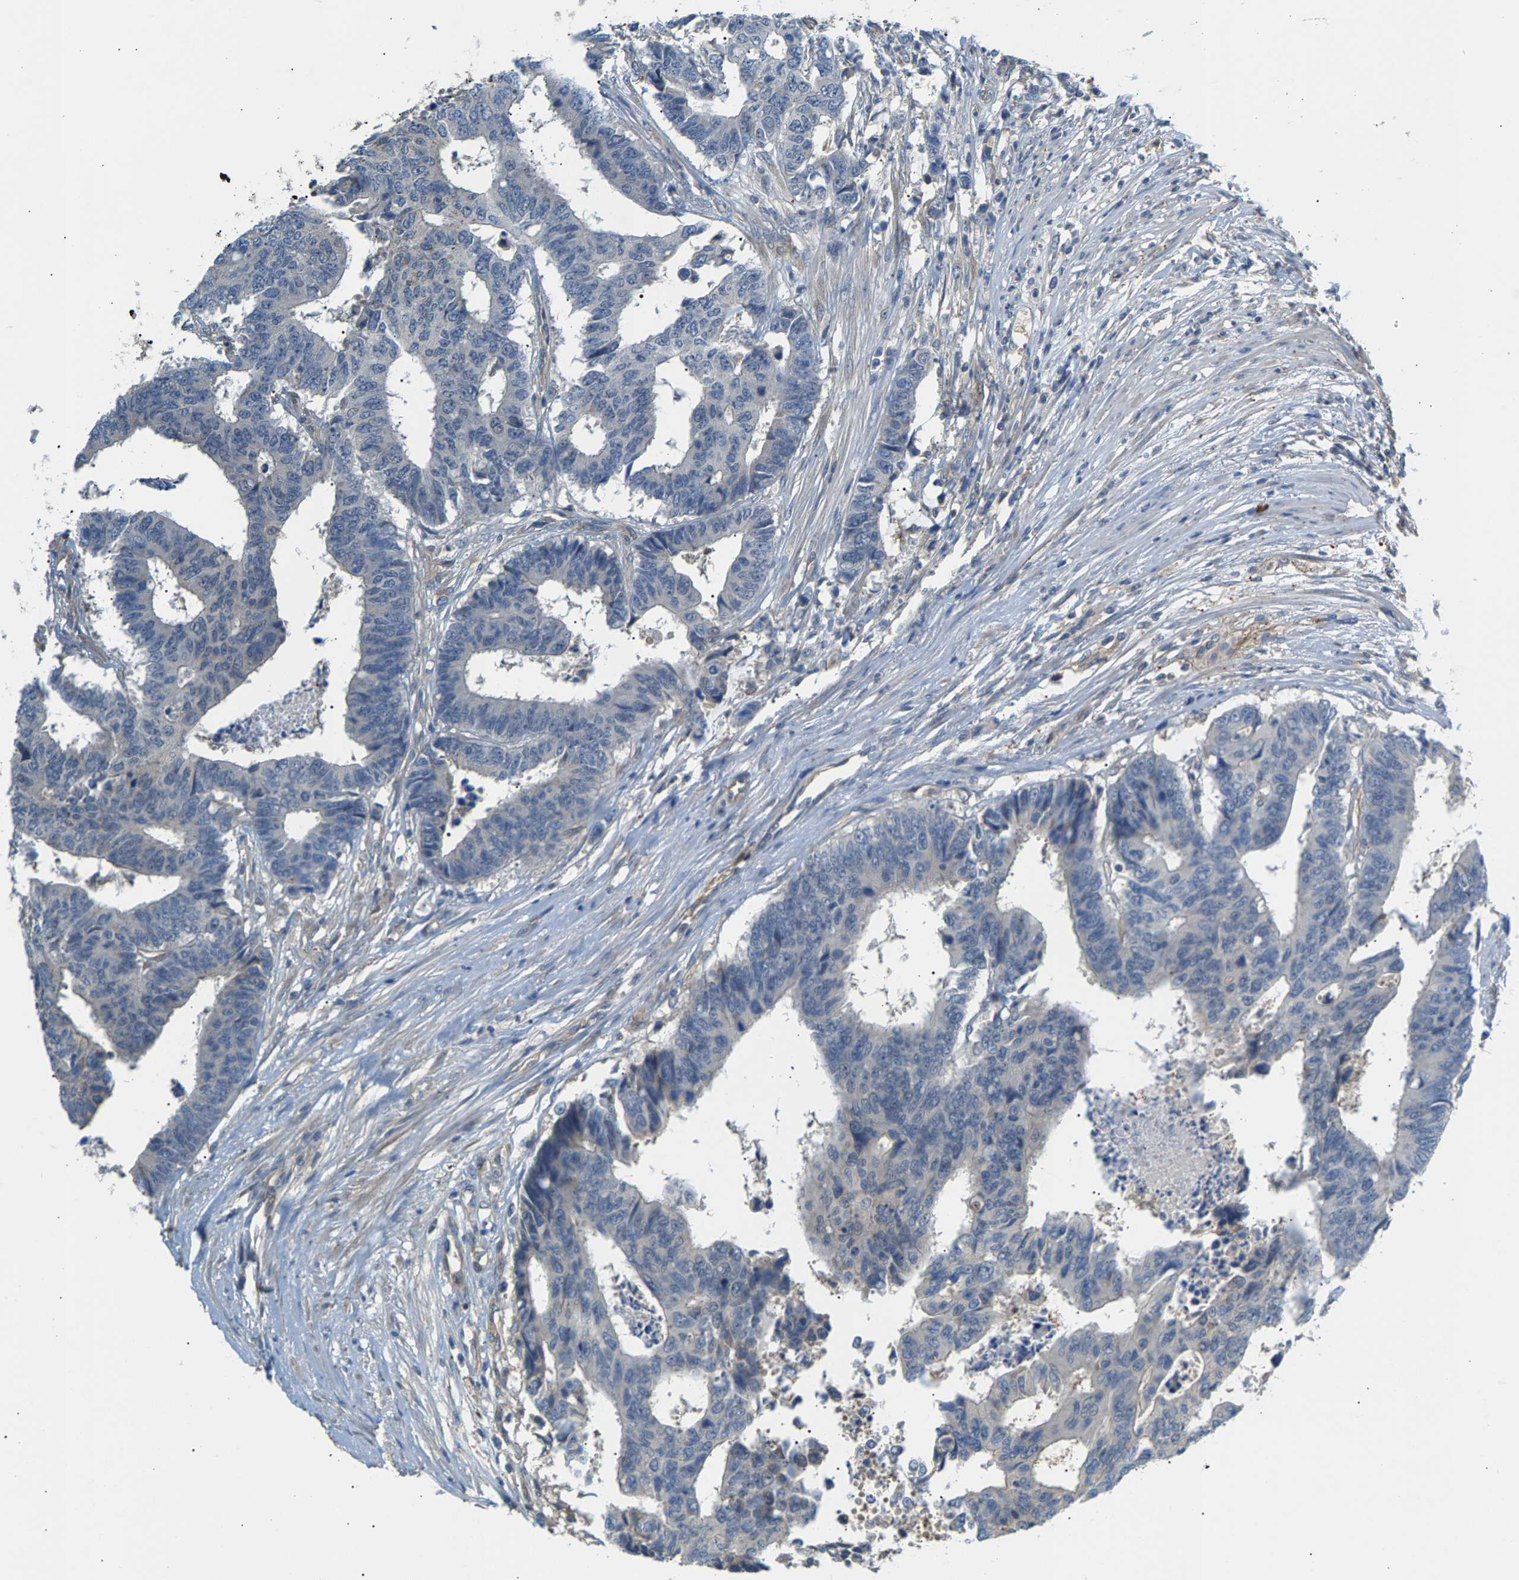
{"staining": {"intensity": "negative", "quantity": "none", "location": "none"}, "tissue": "colorectal cancer", "cell_type": "Tumor cells", "image_type": "cancer", "snomed": [{"axis": "morphology", "description": "Adenocarcinoma, NOS"}, {"axis": "topography", "description": "Rectum"}], "caption": "Colorectal adenocarcinoma was stained to show a protein in brown. There is no significant expression in tumor cells.", "gene": "KRTAP27-1", "patient": {"sex": "male", "age": 84}}